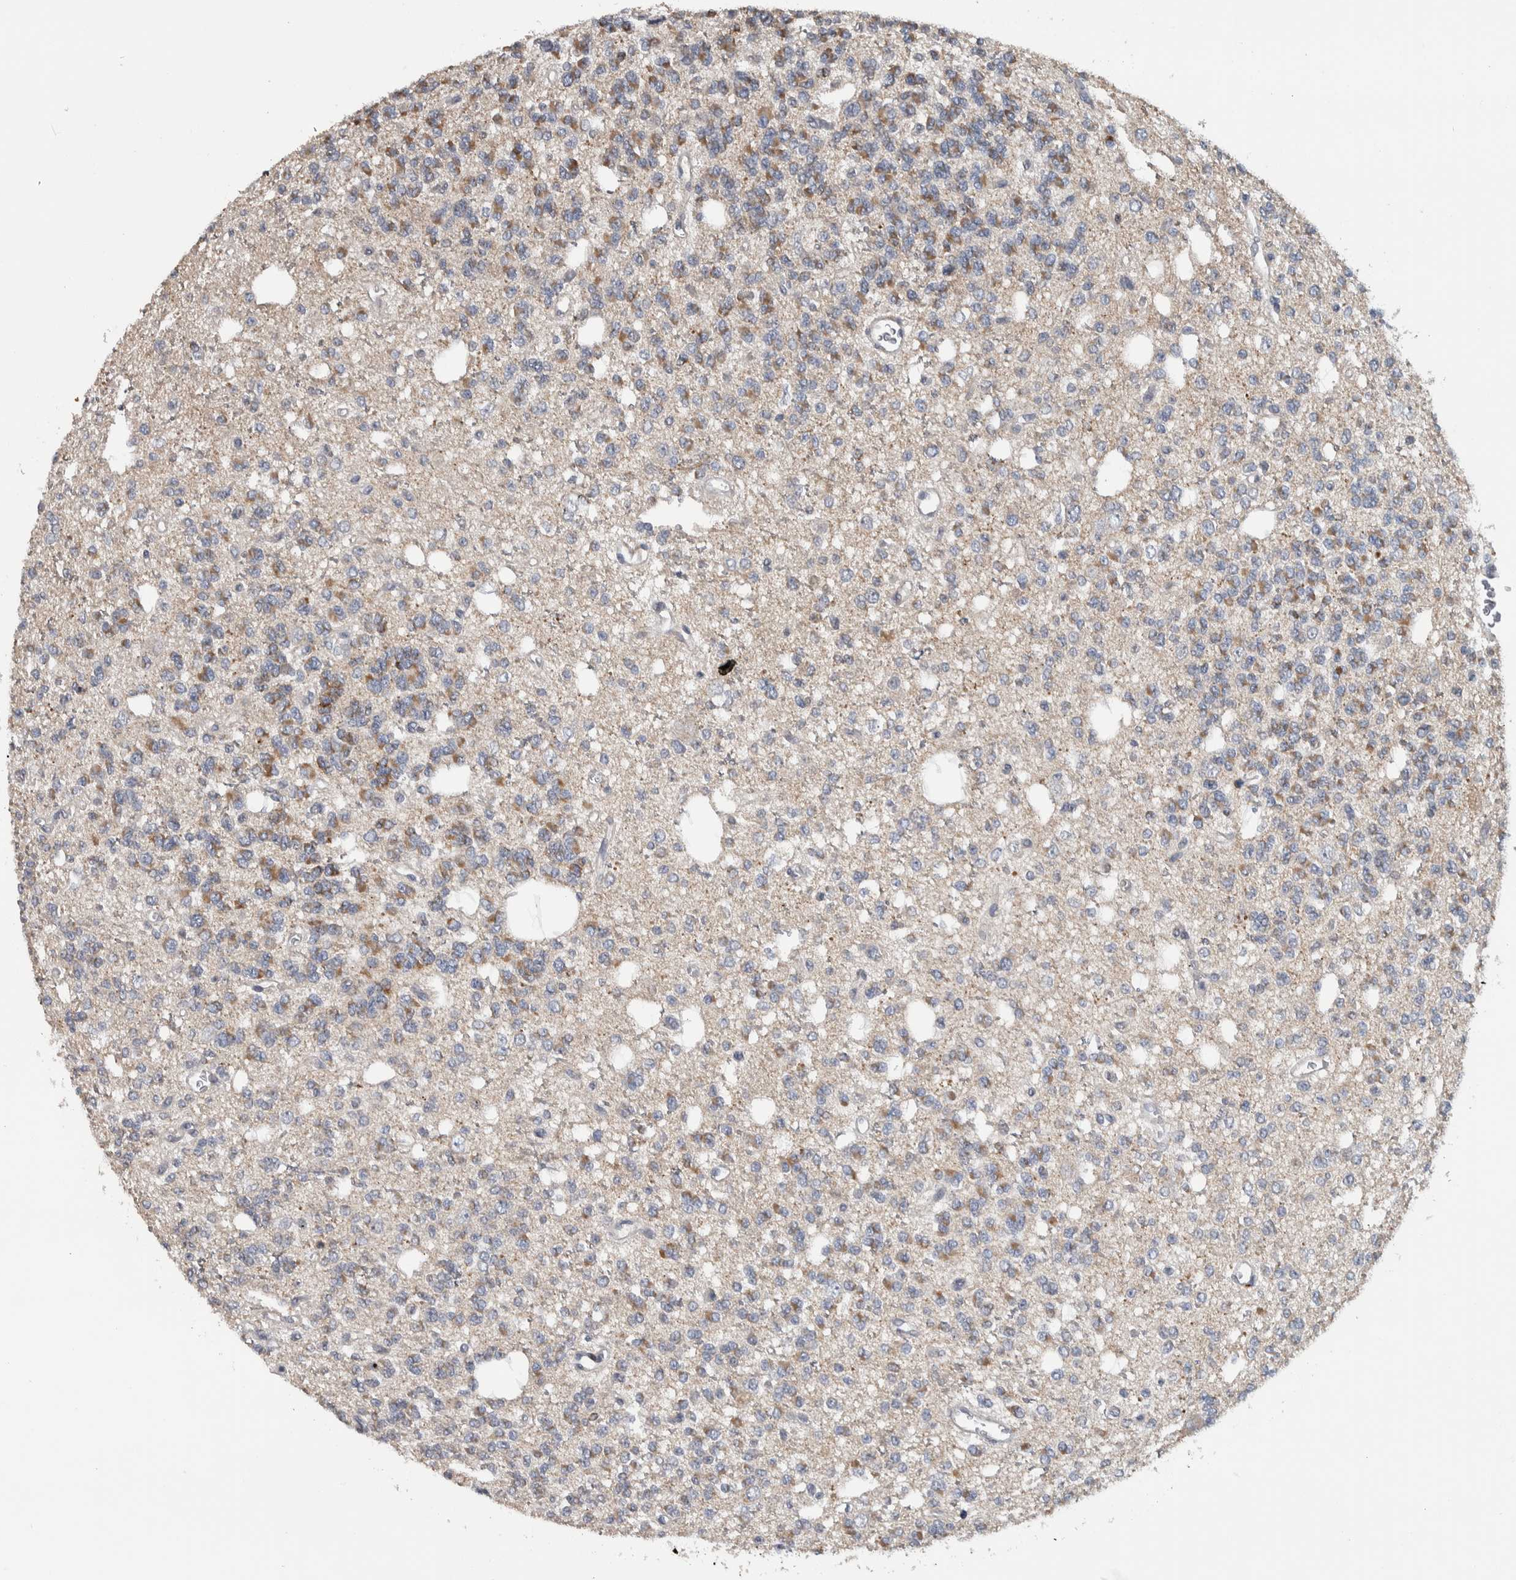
{"staining": {"intensity": "moderate", "quantity": ">75%", "location": "cytoplasmic/membranous"}, "tissue": "glioma", "cell_type": "Tumor cells", "image_type": "cancer", "snomed": [{"axis": "morphology", "description": "Glioma, malignant, Low grade"}, {"axis": "topography", "description": "Brain"}], "caption": "Human malignant glioma (low-grade) stained with a protein marker exhibits moderate staining in tumor cells.", "gene": "FAM83G", "patient": {"sex": "male", "age": 38}}